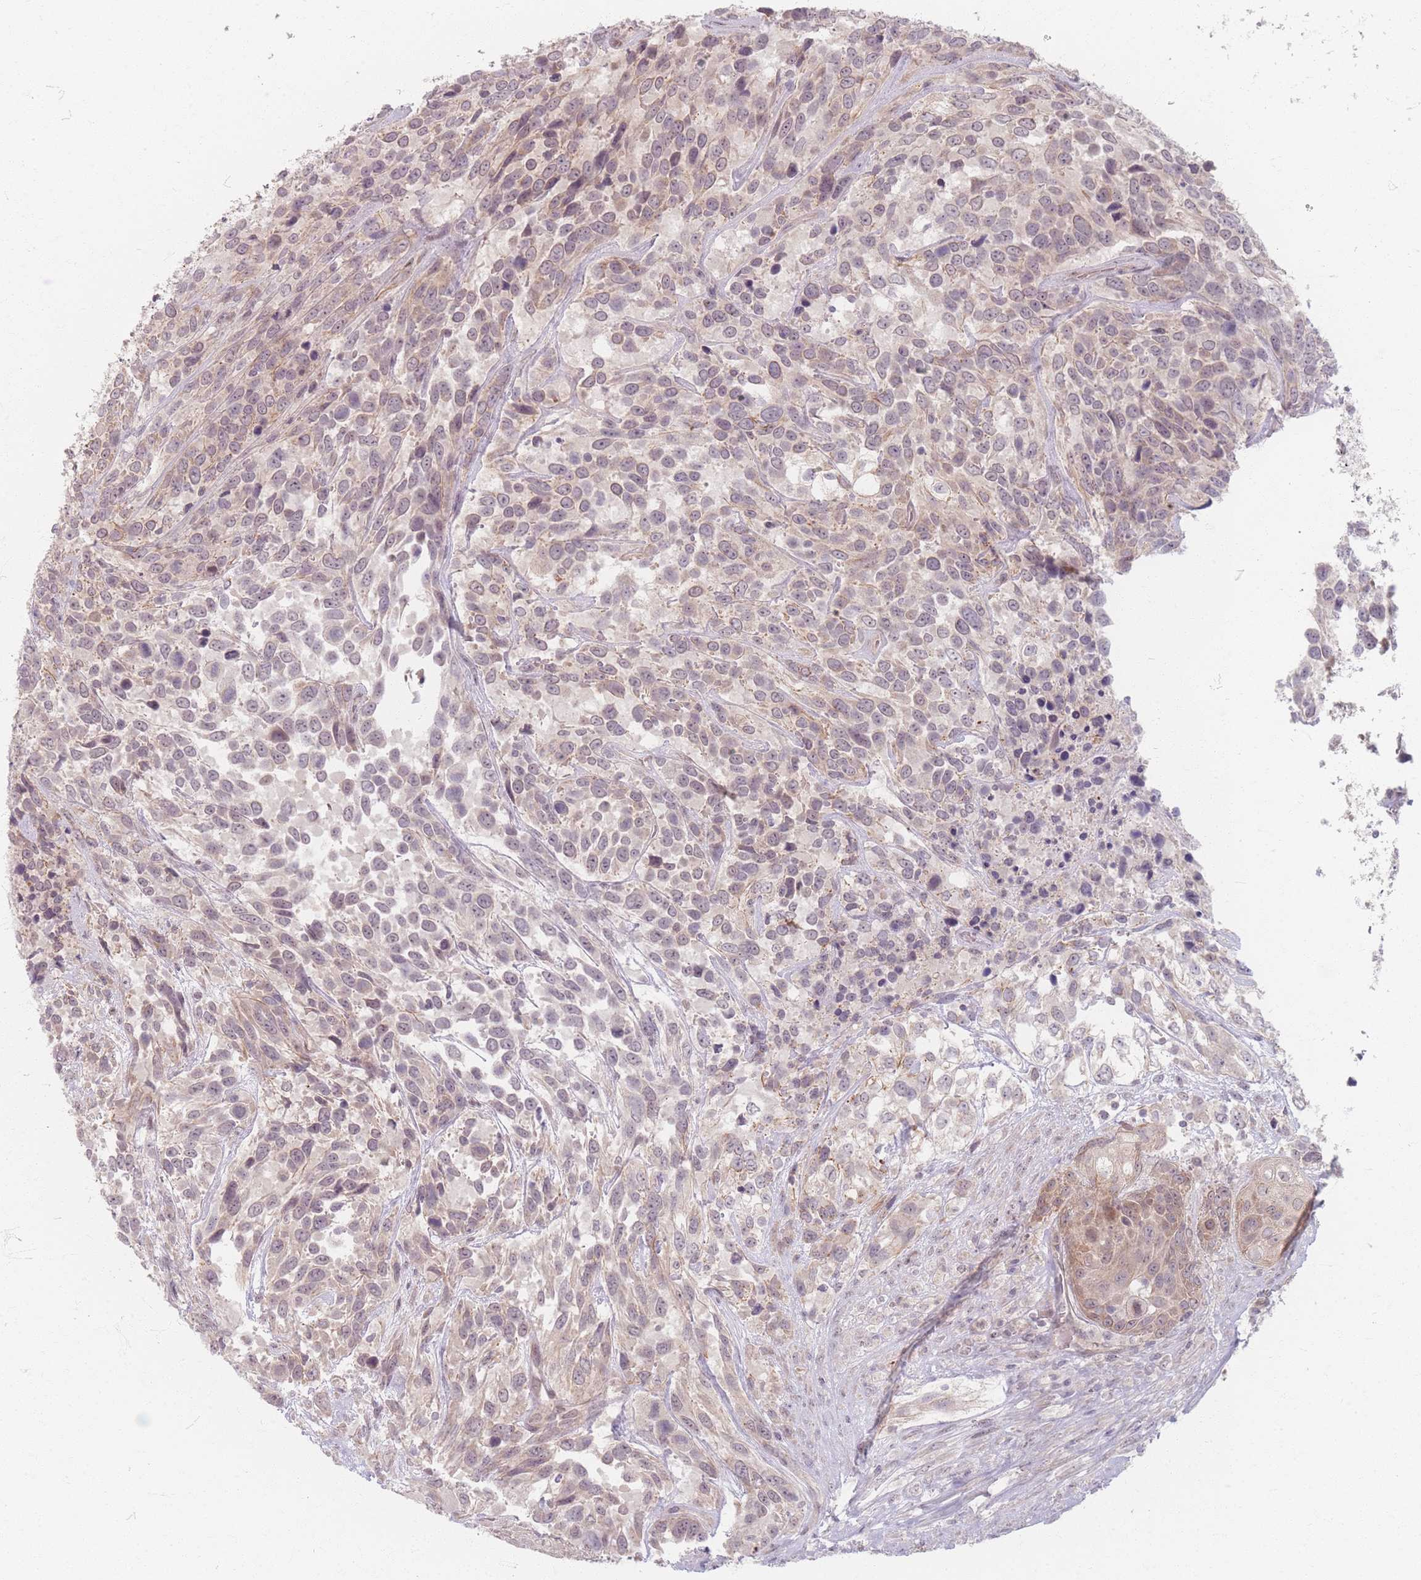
{"staining": {"intensity": "weak", "quantity": "25%-75%", "location": "cytoplasmic/membranous"}, "tissue": "urothelial cancer", "cell_type": "Tumor cells", "image_type": "cancer", "snomed": [{"axis": "morphology", "description": "Urothelial carcinoma, High grade"}, {"axis": "topography", "description": "Urinary bladder"}], "caption": "There is low levels of weak cytoplasmic/membranous positivity in tumor cells of urothelial cancer, as demonstrated by immunohistochemical staining (brown color).", "gene": "GABRA6", "patient": {"sex": "female", "age": 70}}